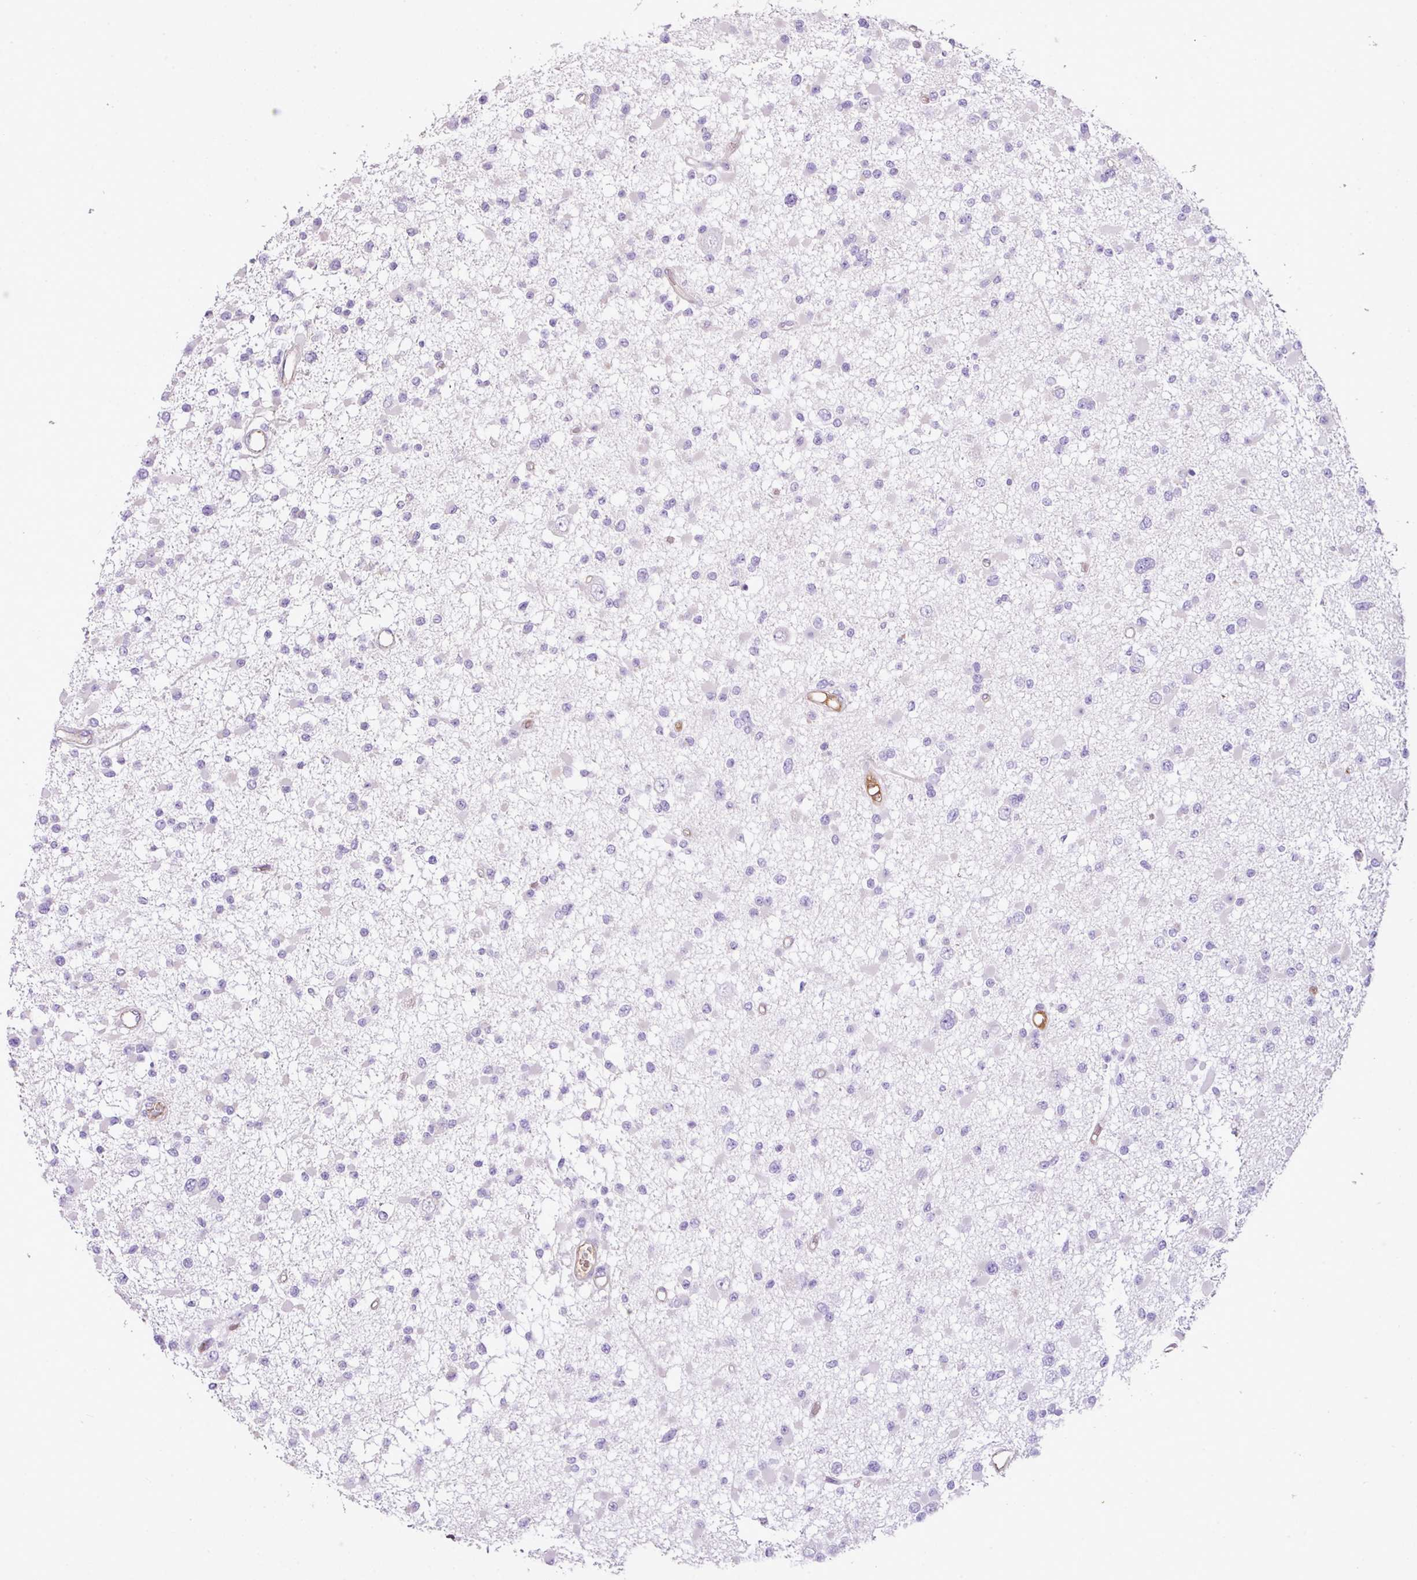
{"staining": {"intensity": "negative", "quantity": "none", "location": "none"}, "tissue": "glioma", "cell_type": "Tumor cells", "image_type": "cancer", "snomed": [{"axis": "morphology", "description": "Glioma, malignant, Low grade"}, {"axis": "topography", "description": "Brain"}], "caption": "Tumor cells are negative for brown protein staining in malignant glioma (low-grade).", "gene": "CTXN2", "patient": {"sex": "female", "age": 22}}